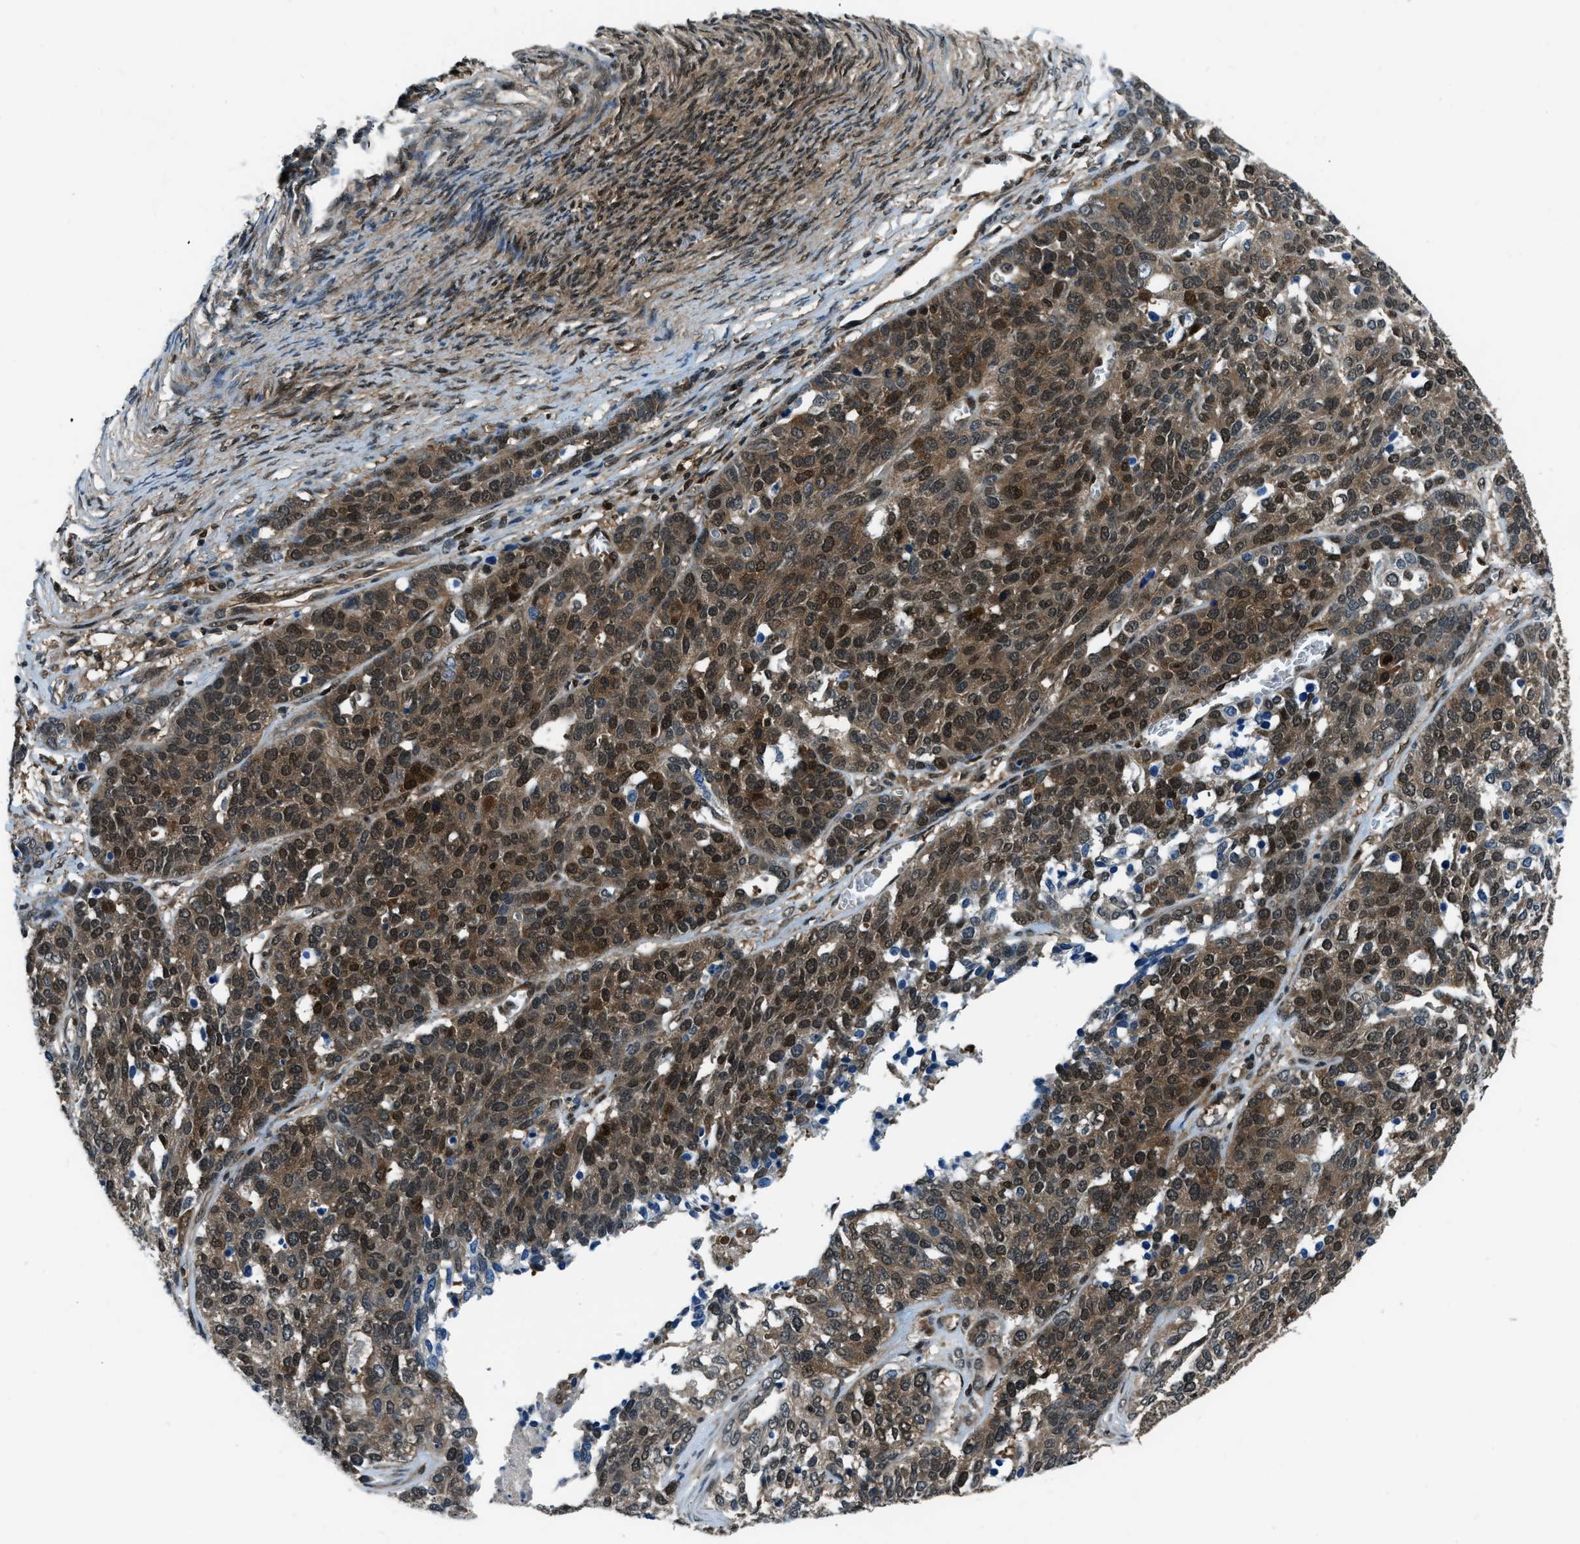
{"staining": {"intensity": "moderate", "quantity": ">75%", "location": "cytoplasmic/membranous,nuclear"}, "tissue": "ovarian cancer", "cell_type": "Tumor cells", "image_type": "cancer", "snomed": [{"axis": "morphology", "description": "Cystadenocarcinoma, serous, NOS"}, {"axis": "topography", "description": "Ovary"}], "caption": "A medium amount of moderate cytoplasmic/membranous and nuclear staining is identified in about >75% of tumor cells in serous cystadenocarcinoma (ovarian) tissue. (IHC, brightfield microscopy, high magnification).", "gene": "NUDCD3", "patient": {"sex": "female", "age": 44}}